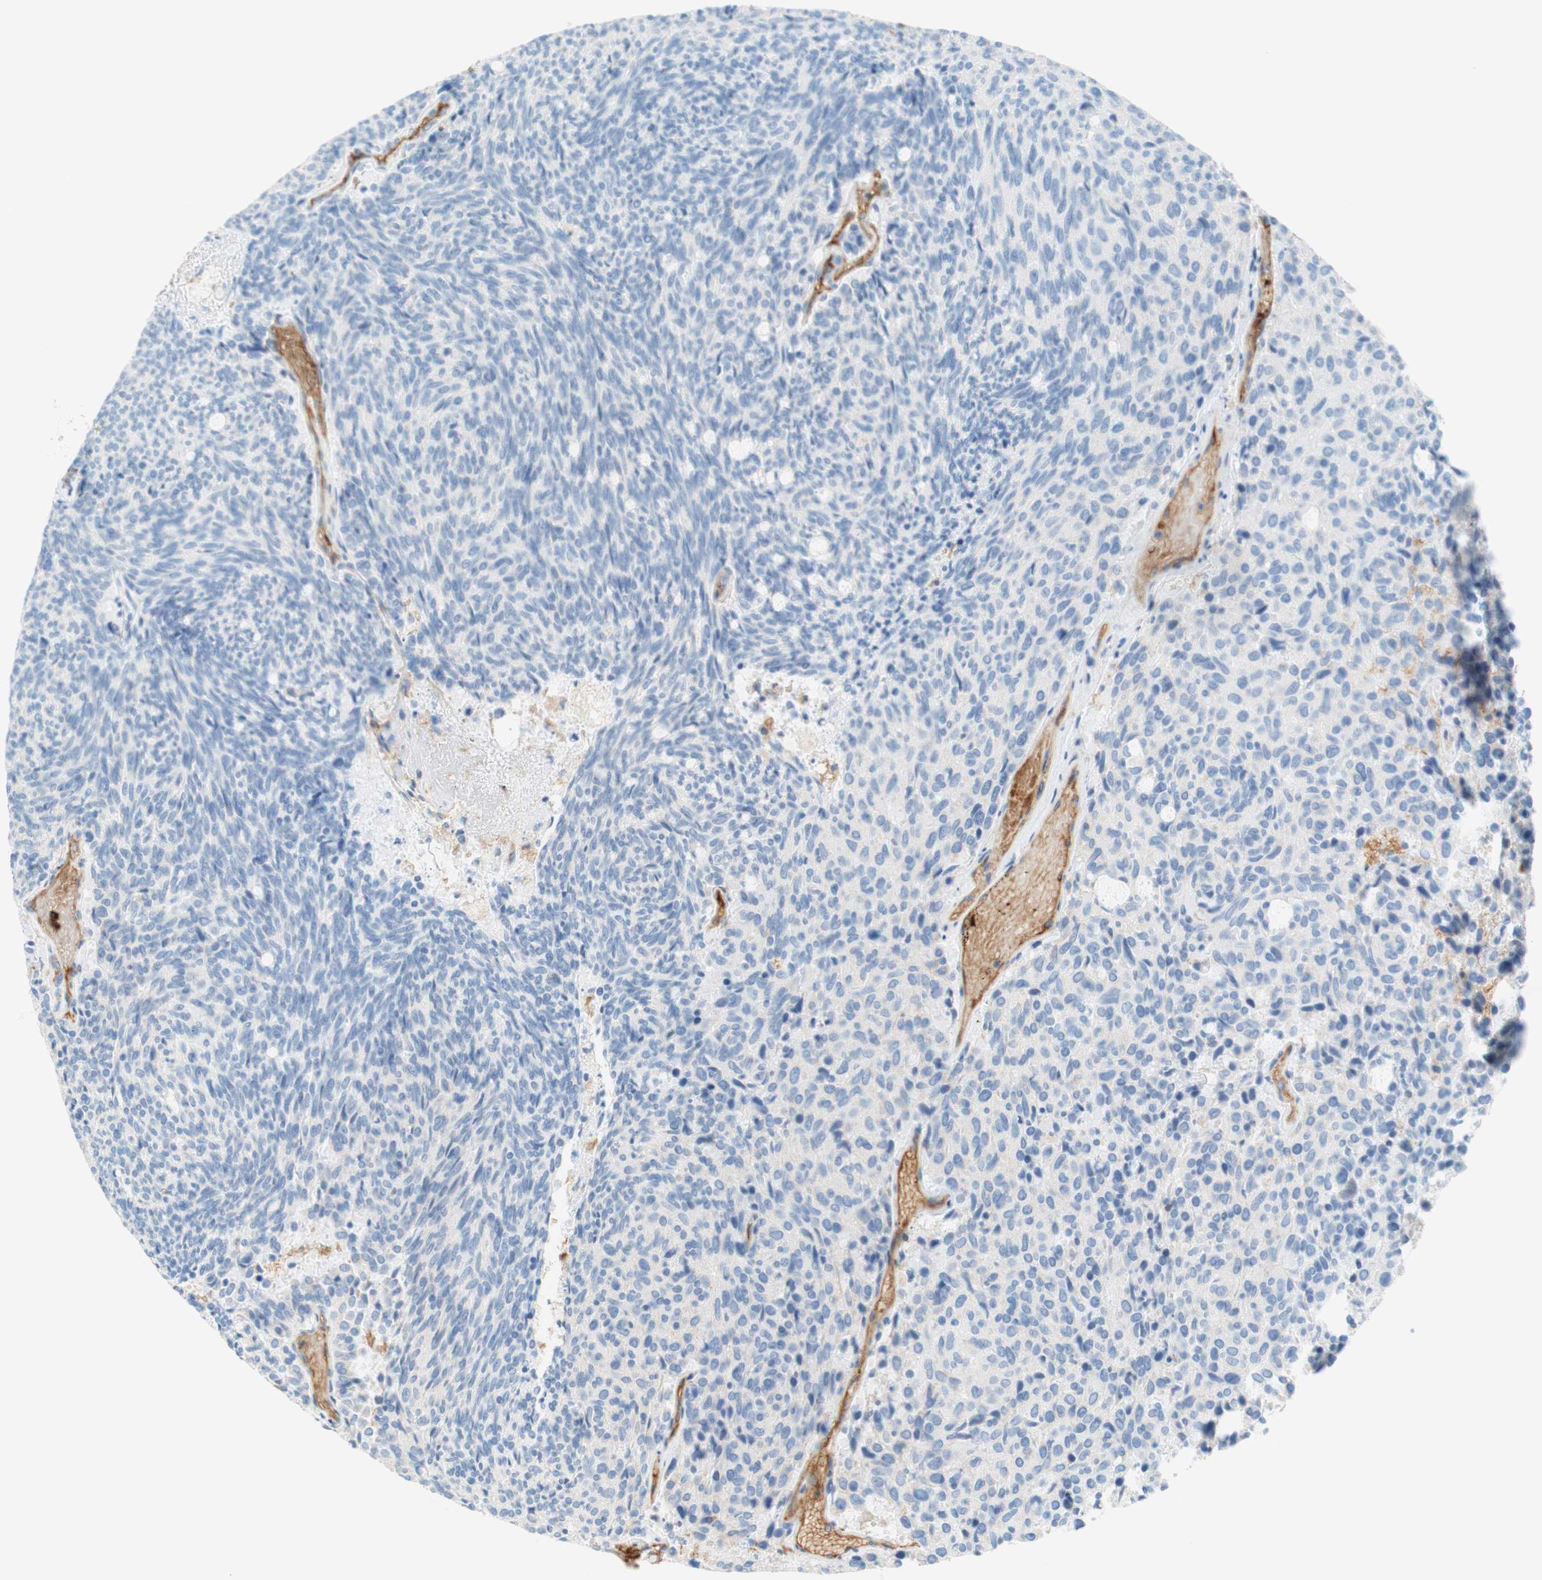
{"staining": {"intensity": "negative", "quantity": "none", "location": "none"}, "tissue": "carcinoid", "cell_type": "Tumor cells", "image_type": "cancer", "snomed": [{"axis": "morphology", "description": "Carcinoid, malignant, NOS"}, {"axis": "topography", "description": "Pancreas"}], "caption": "A micrograph of carcinoid stained for a protein exhibits no brown staining in tumor cells.", "gene": "STOM", "patient": {"sex": "female", "age": 54}}